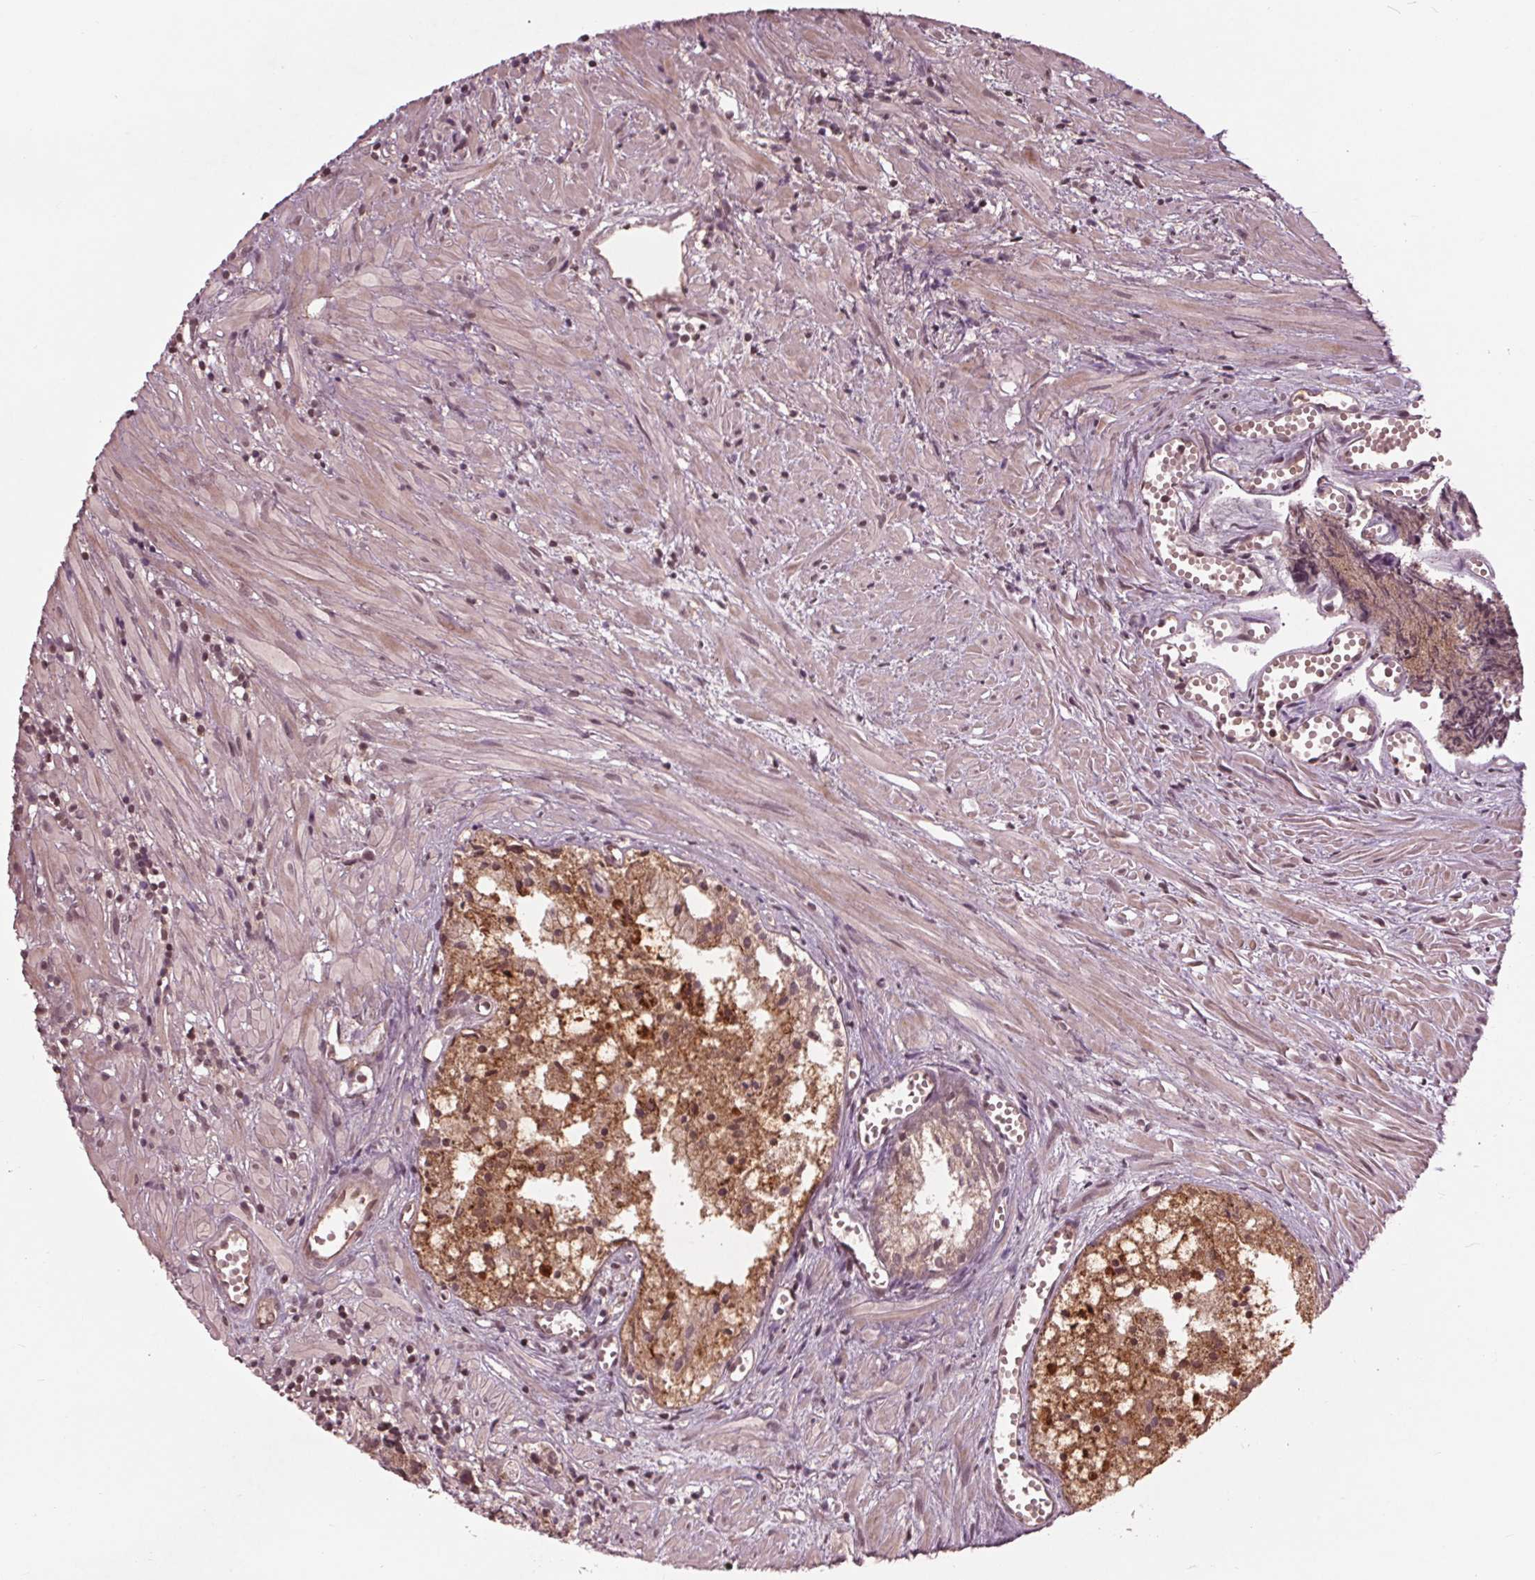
{"staining": {"intensity": "moderate", "quantity": ">75%", "location": "cytoplasmic/membranous,nuclear"}, "tissue": "prostate cancer", "cell_type": "Tumor cells", "image_type": "cancer", "snomed": [{"axis": "morphology", "description": "Adenocarcinoma, High grade"}, {"axis": "topography", "description": "Prostate"}], "caption": "Brown immunohistochemical staining in human prostate cancer (high-grade adenocarcinoma) reveals moderate cytoplasmic/membranous and nuclear staining in approximately >75% of tumor cells. (DAB = brown stain, brightfield microscopy at high magnification).", "gene": "BTBD1", "patient": {"sex": "male", "age": 58}}